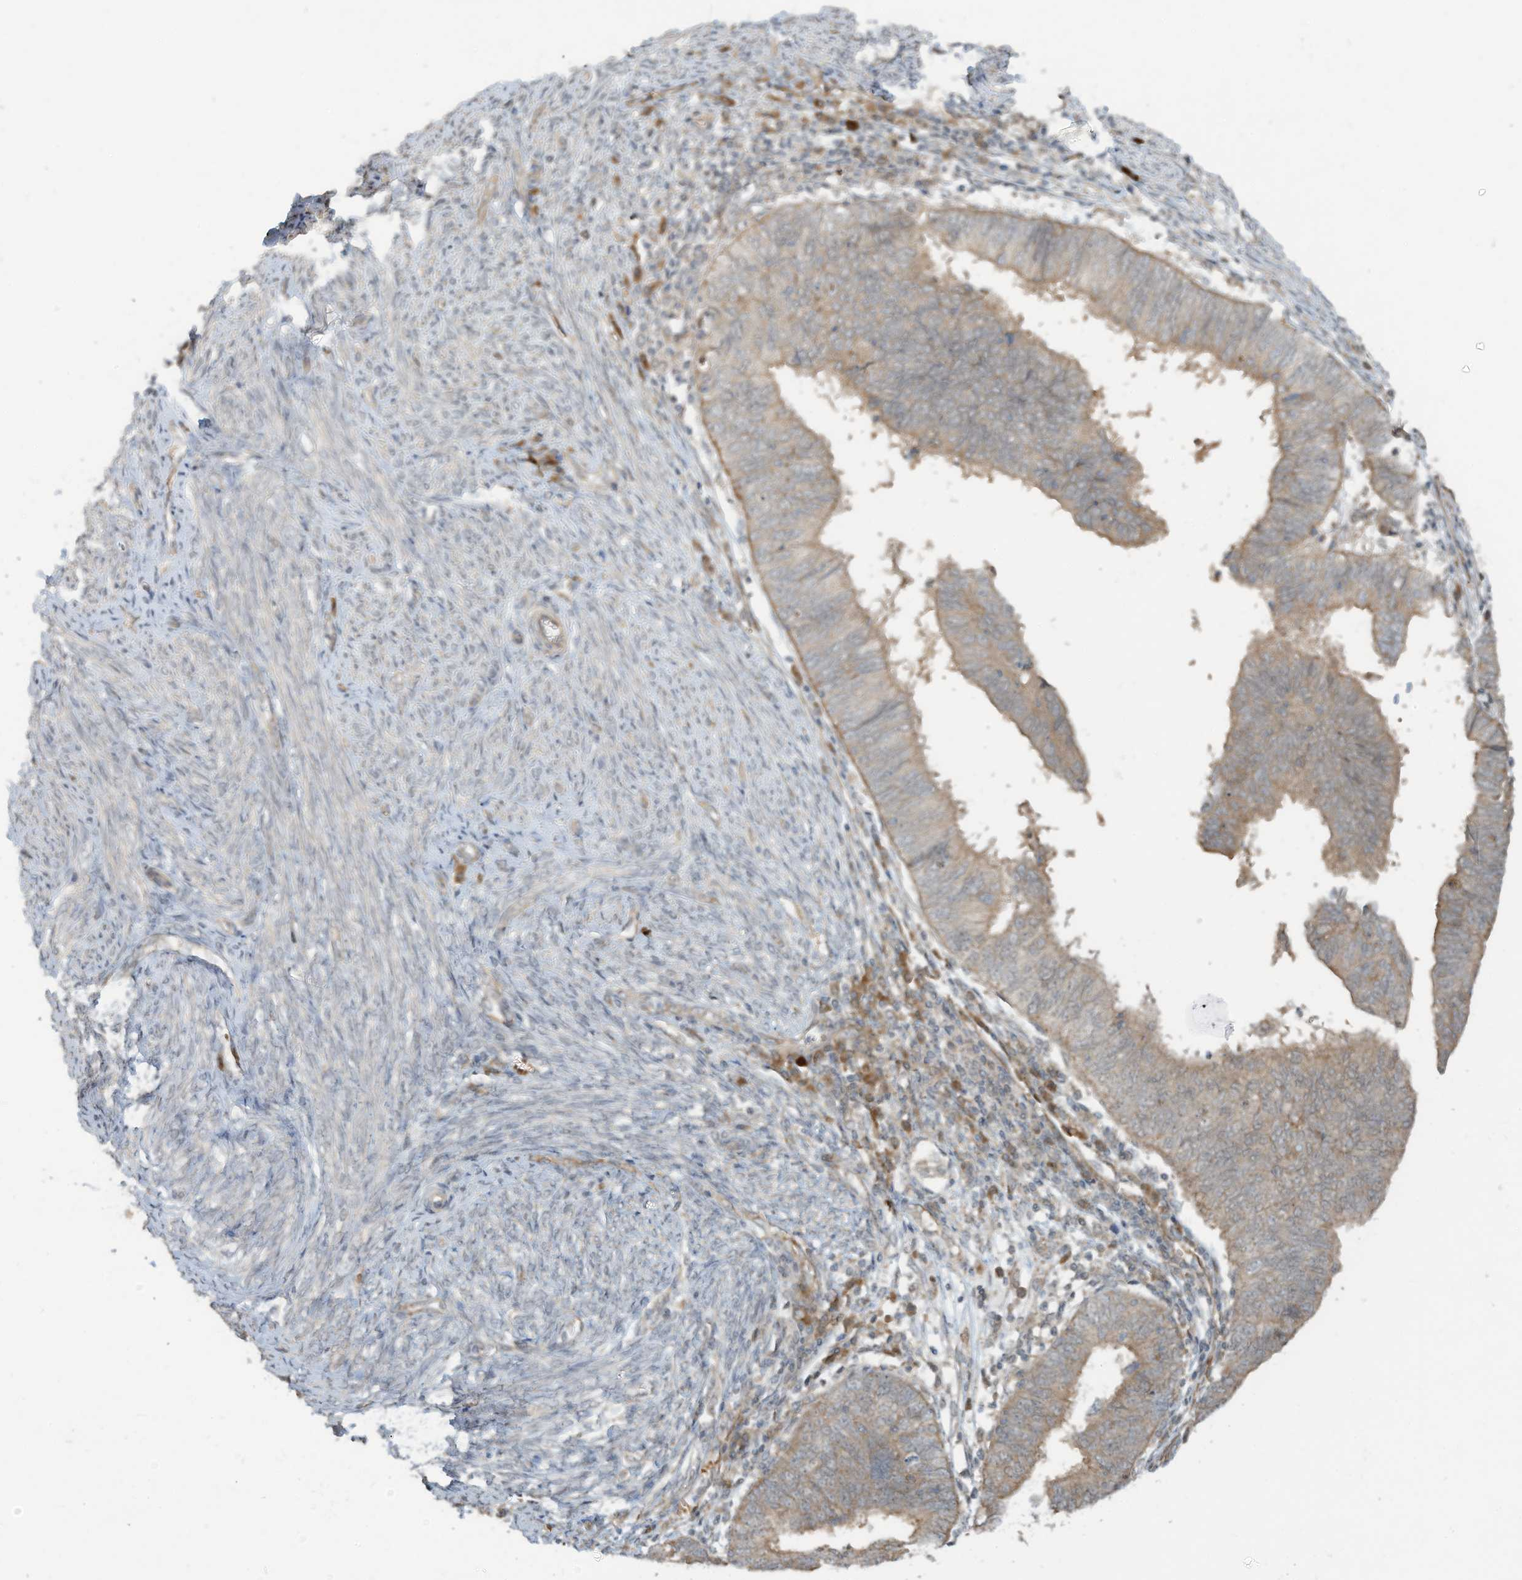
{"staining": {"intensity": "weak", "quantity": ">75%", "location": "cytoplasmic/membranous"}, "tissue": "endometrial cancer", "cell_type": "Tumor cells", "image_type": "cancer", "snomed": [{"axis": "morphology", "description": "Adenocarcinoma, NOS"}, {"axis": "topography", "description": "Uterus"}], "caption": "Protein positivity by immunohistochemistry demonstrates weak cytoplasmic/membranous staining in approximately >75% of tumor cells in adenocarcinoma (endometrial).", "gene": "ERI2", "patient": {"sex": "female", "age": 77}}